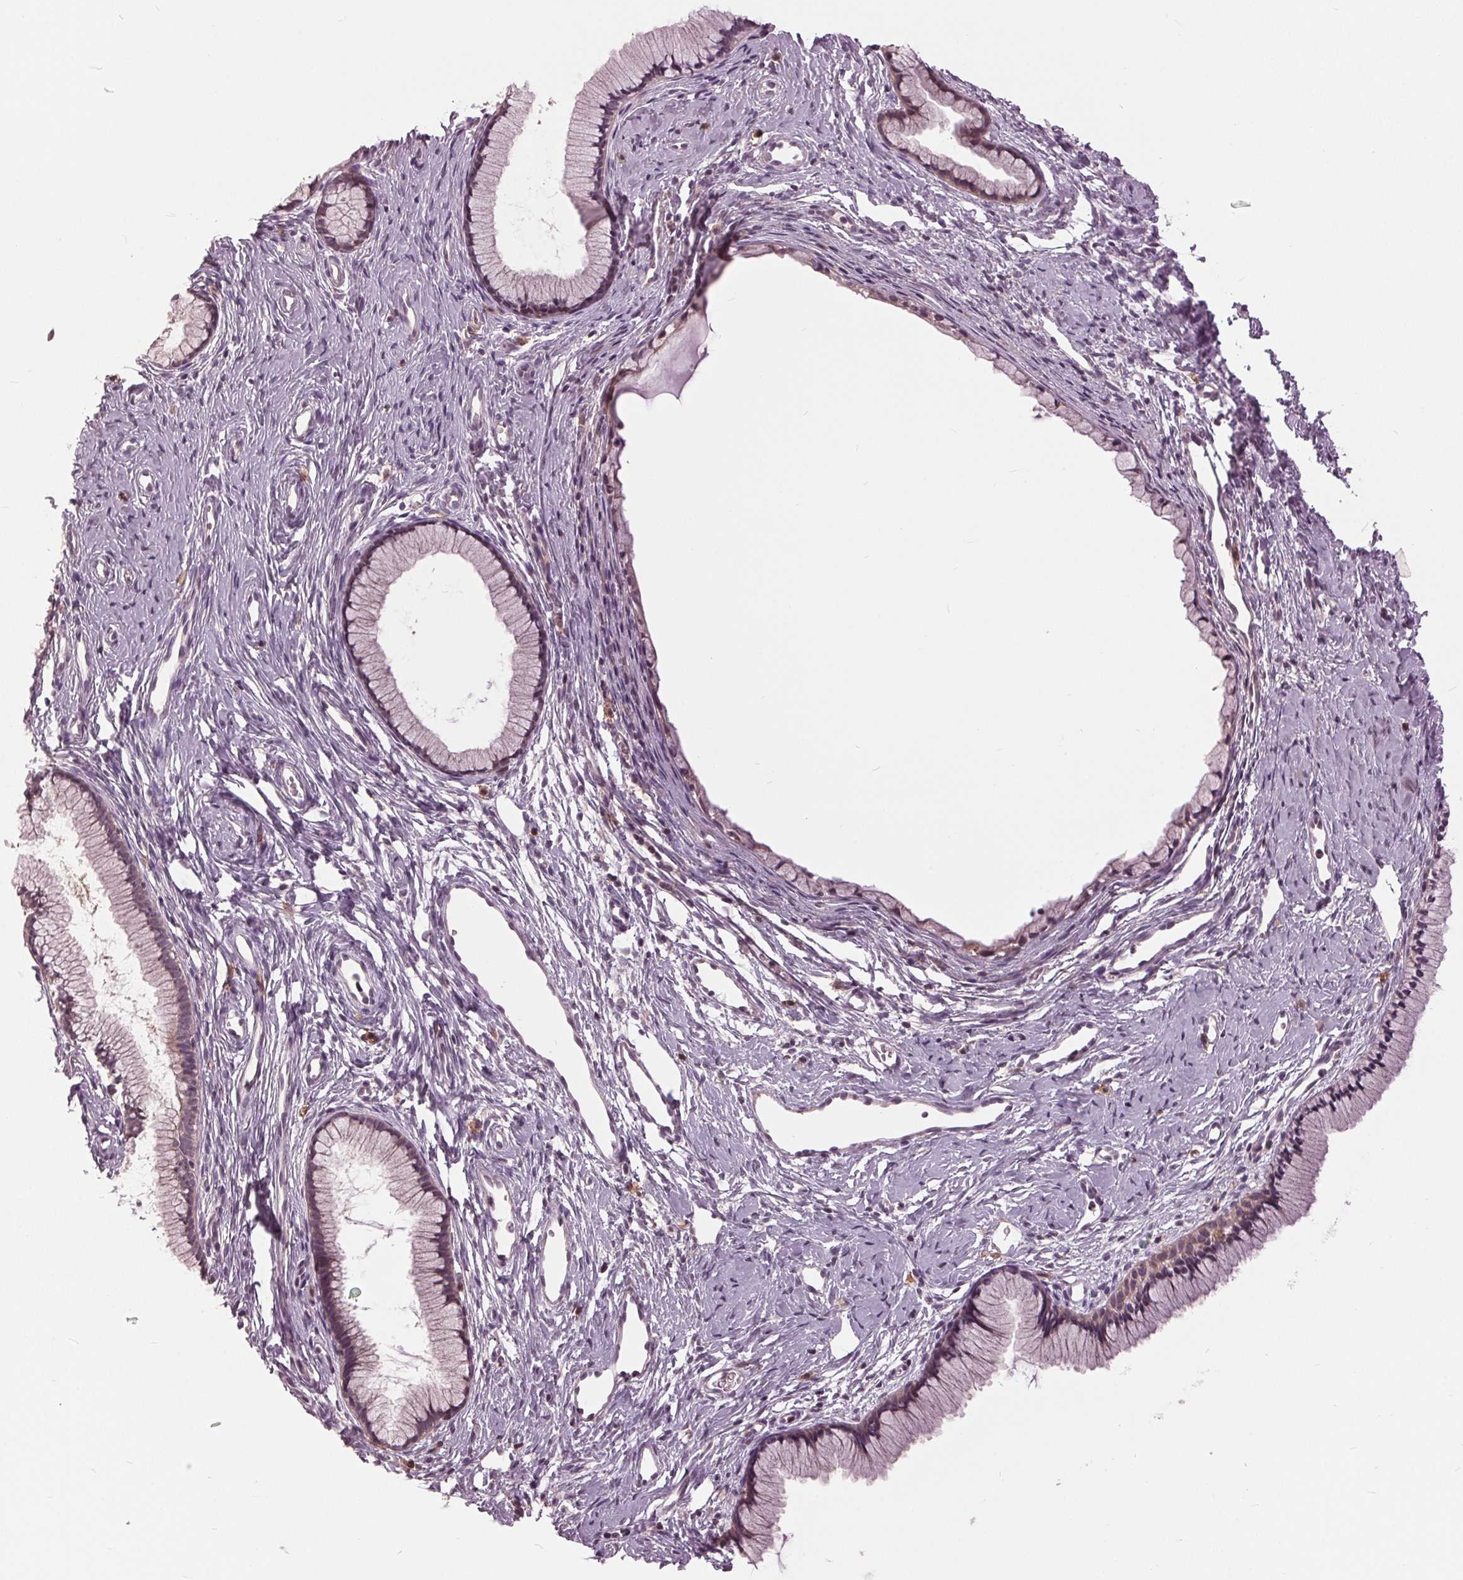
{"staining": {"intensity": "negative", "quantity": "none", "location": "none"}, "tissue": "cervix", "cell_type": "Glandular cells", "image_type": "normal", "snomed": [{"axis": "morphology", "description": "Normal tissue, NOS"}, {"axis": "topography", "description": "Cervix"}], "caption": "Cervix stained for a protein using IHC reveals no positivity glandular cells.", "gene": "SIGLEC6", "patient": {"sex": "female", "age": 40}}